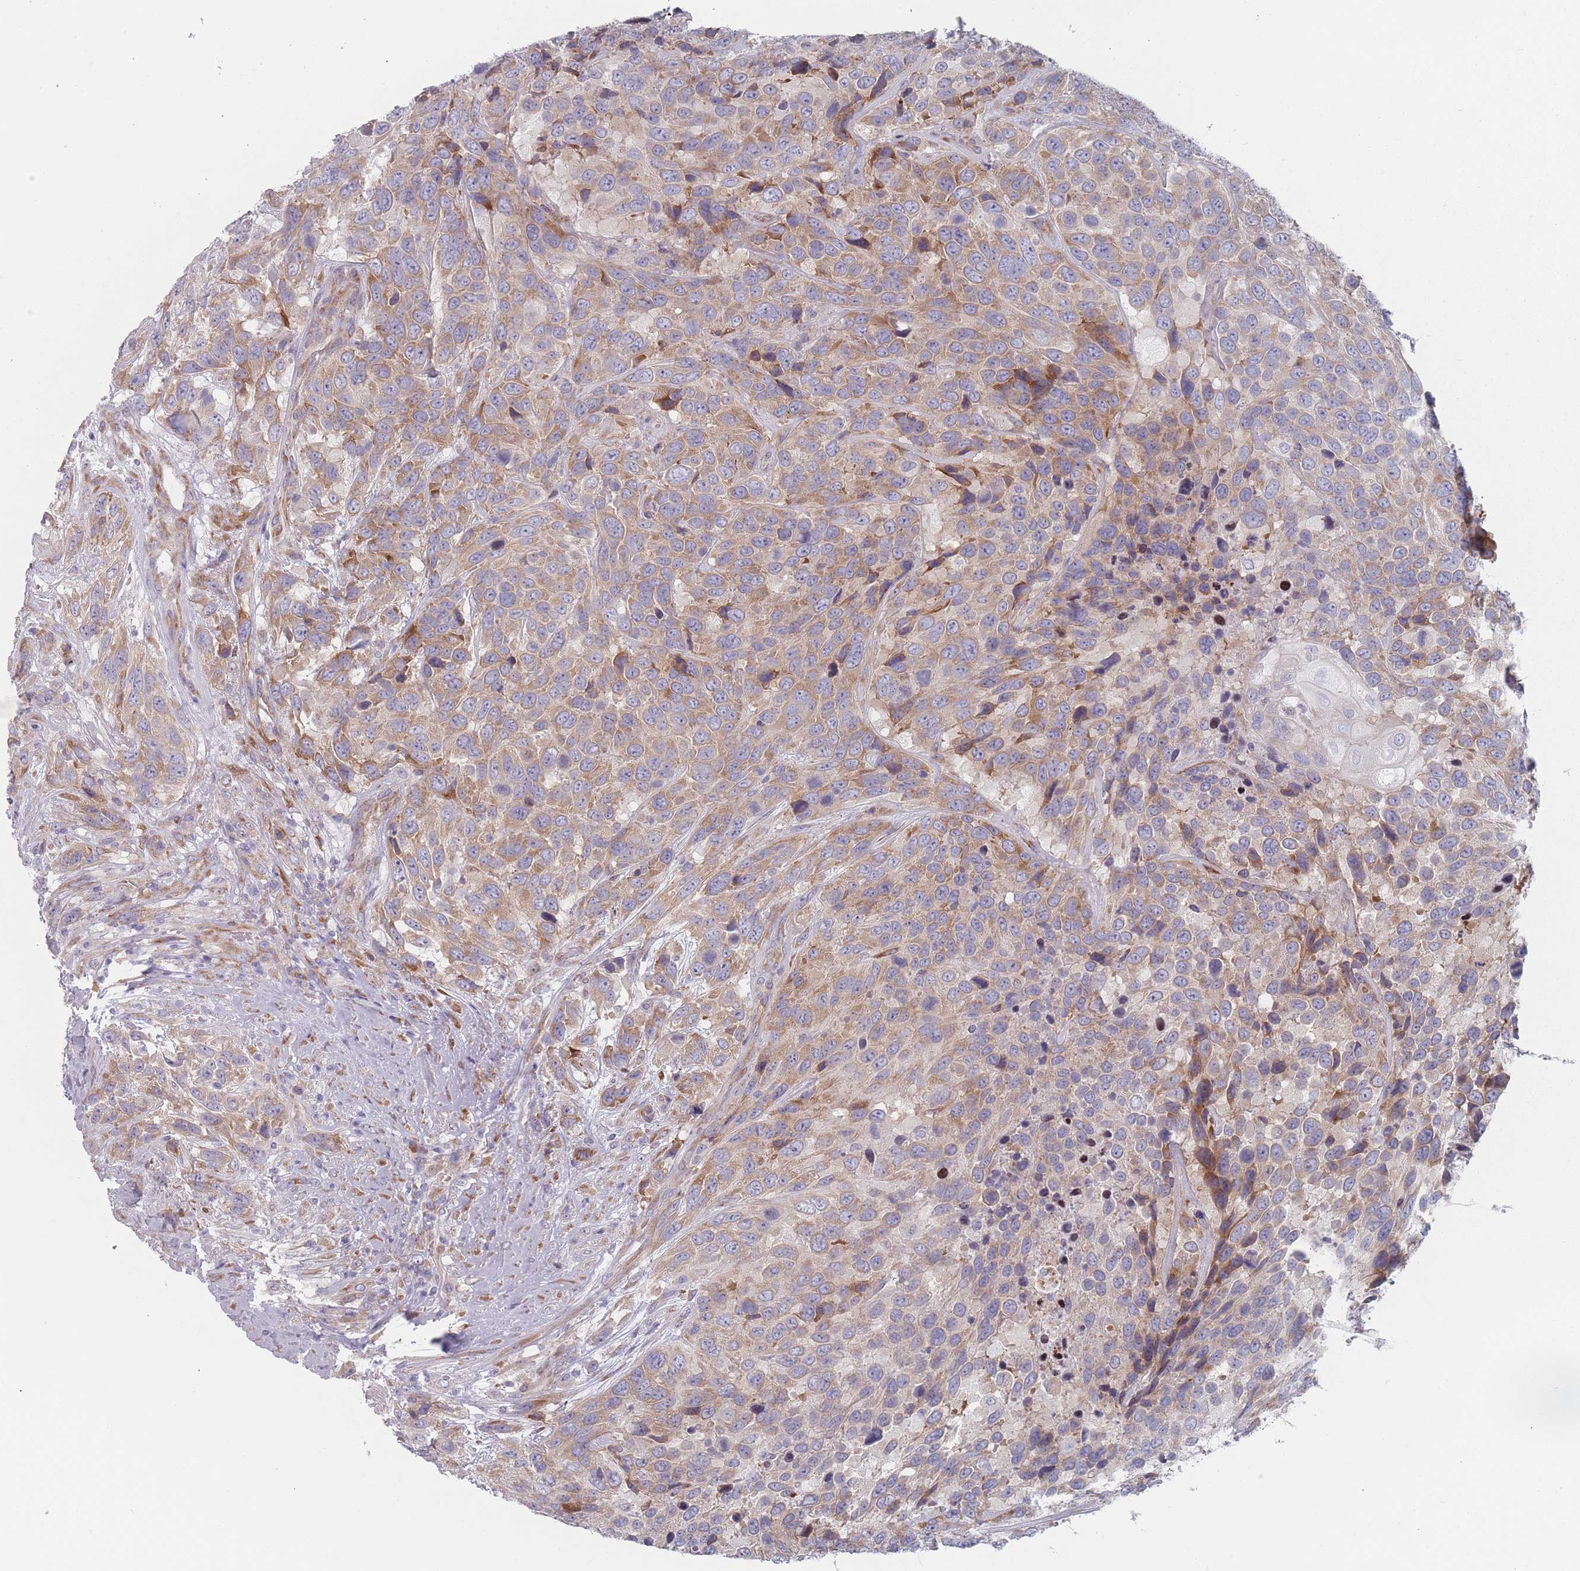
{"staining": {"intensity": "moderate", "quantity": "25%-75%", "location": "cytoplasmic/membranous"}, "tissue": "urothelial cancer", "cell_type": "Tumor cells", "image_type": "cancer", "snomed": [{"axis": "morphology", "description": "Urothelial carcinoma, High grade"}, {"axis": "topography", "description": "Urinary bladder"}], "caption": "Human urothelial carcinoma (high-grade) stained with a brown dye exhibits moderate cytoplasmic/membranous positive expression in about 25%-75% of tumor cells.", "gene": "CACNG5", "patient": {"sex": "female", "age": 70}}